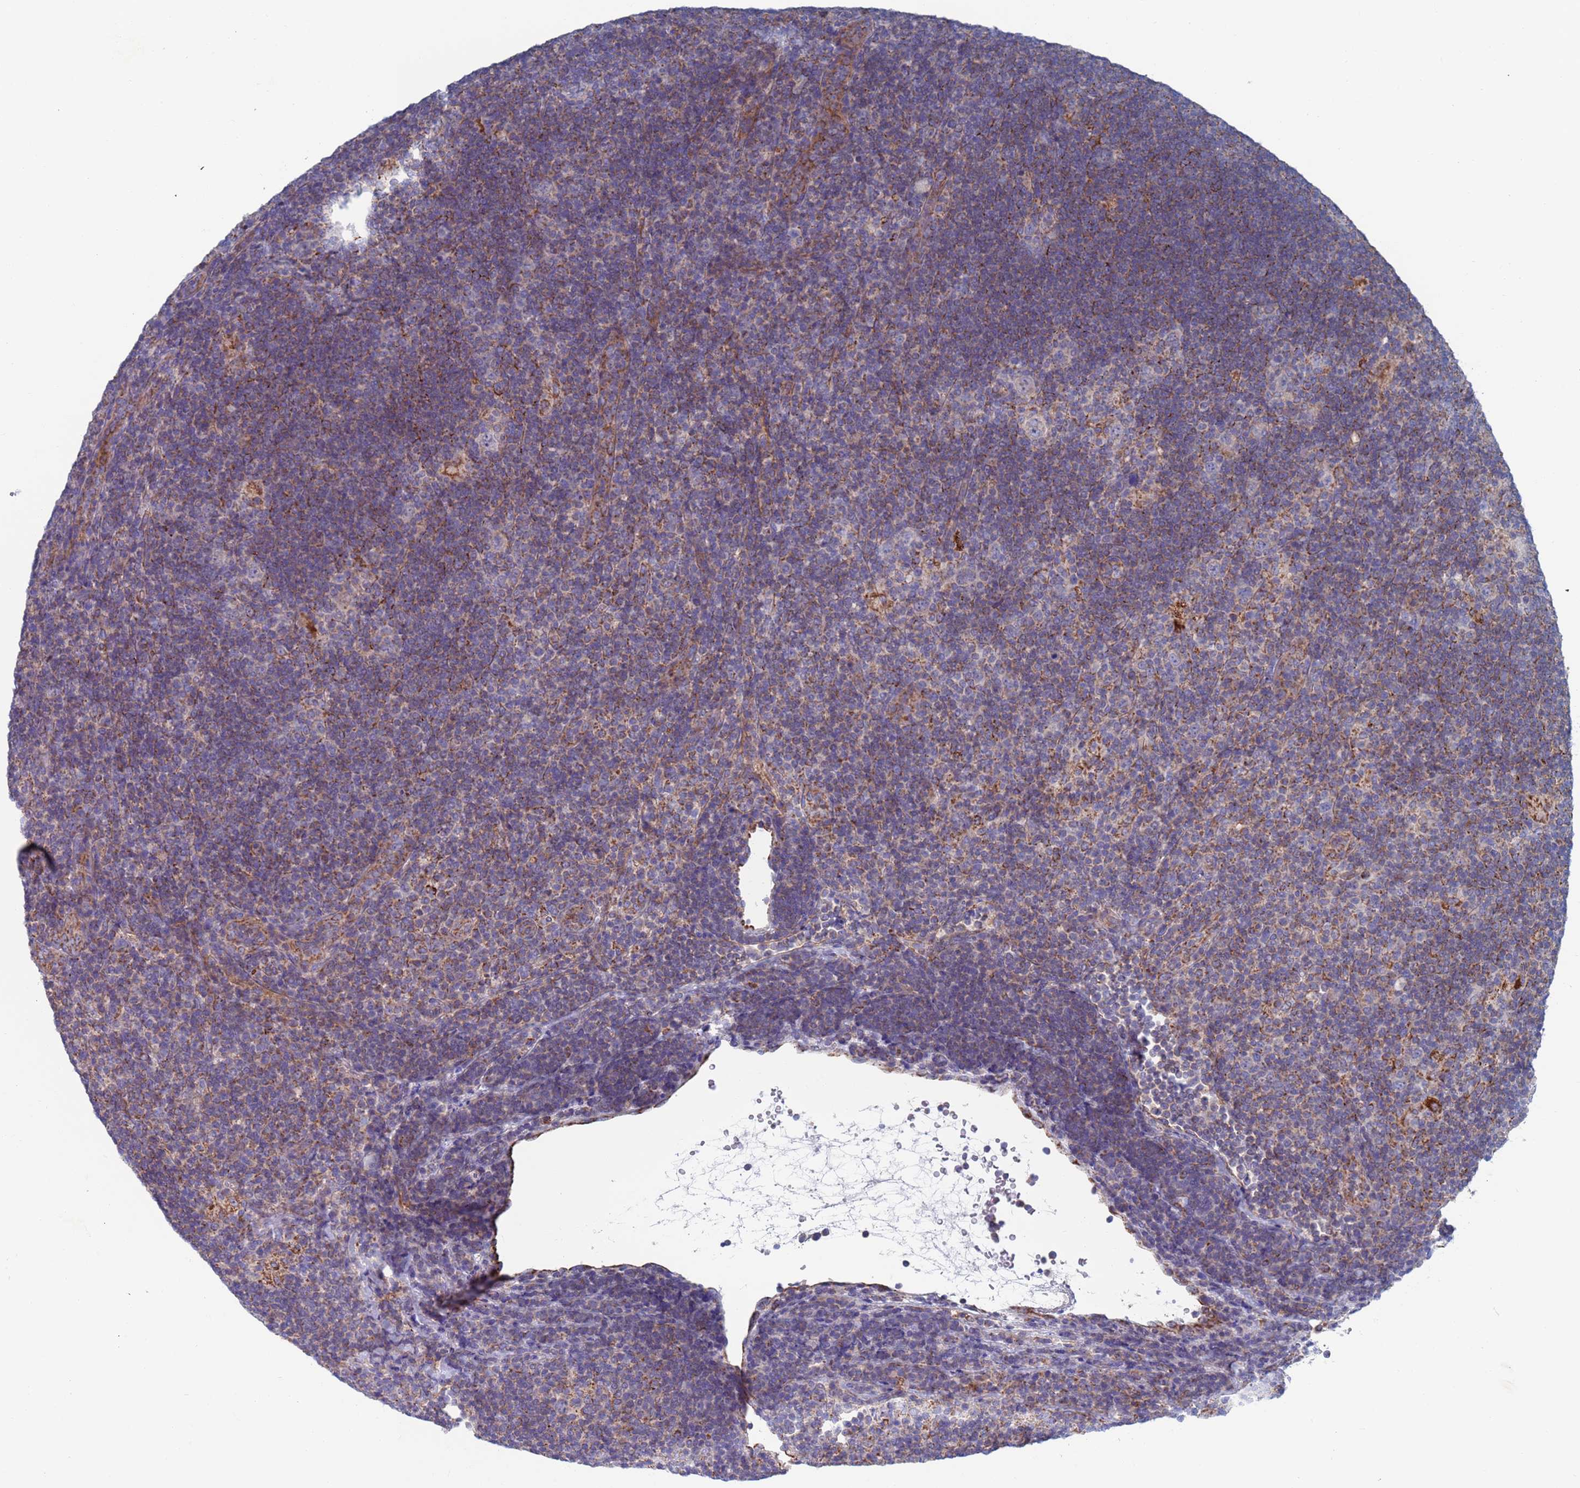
{"staining": {"intensity": "negative", "quantity": "none", "location": "none"}, "tissue": "lymphoma", "cell_type": "Tumor cells", "image_type": "cancer", "snomed": [{"axis": "morphology", "description": "Hodgkin's disease, NOS"}, {"axis": "topography", "description": "Lymph node"}], "caption": "Hodgkin's disease stained for a protein using immunohistochemistry (IHC) displays no staining tumor cells.", "gene": "CHCHD6", "patient": {"sex": "female", "age": 57}}